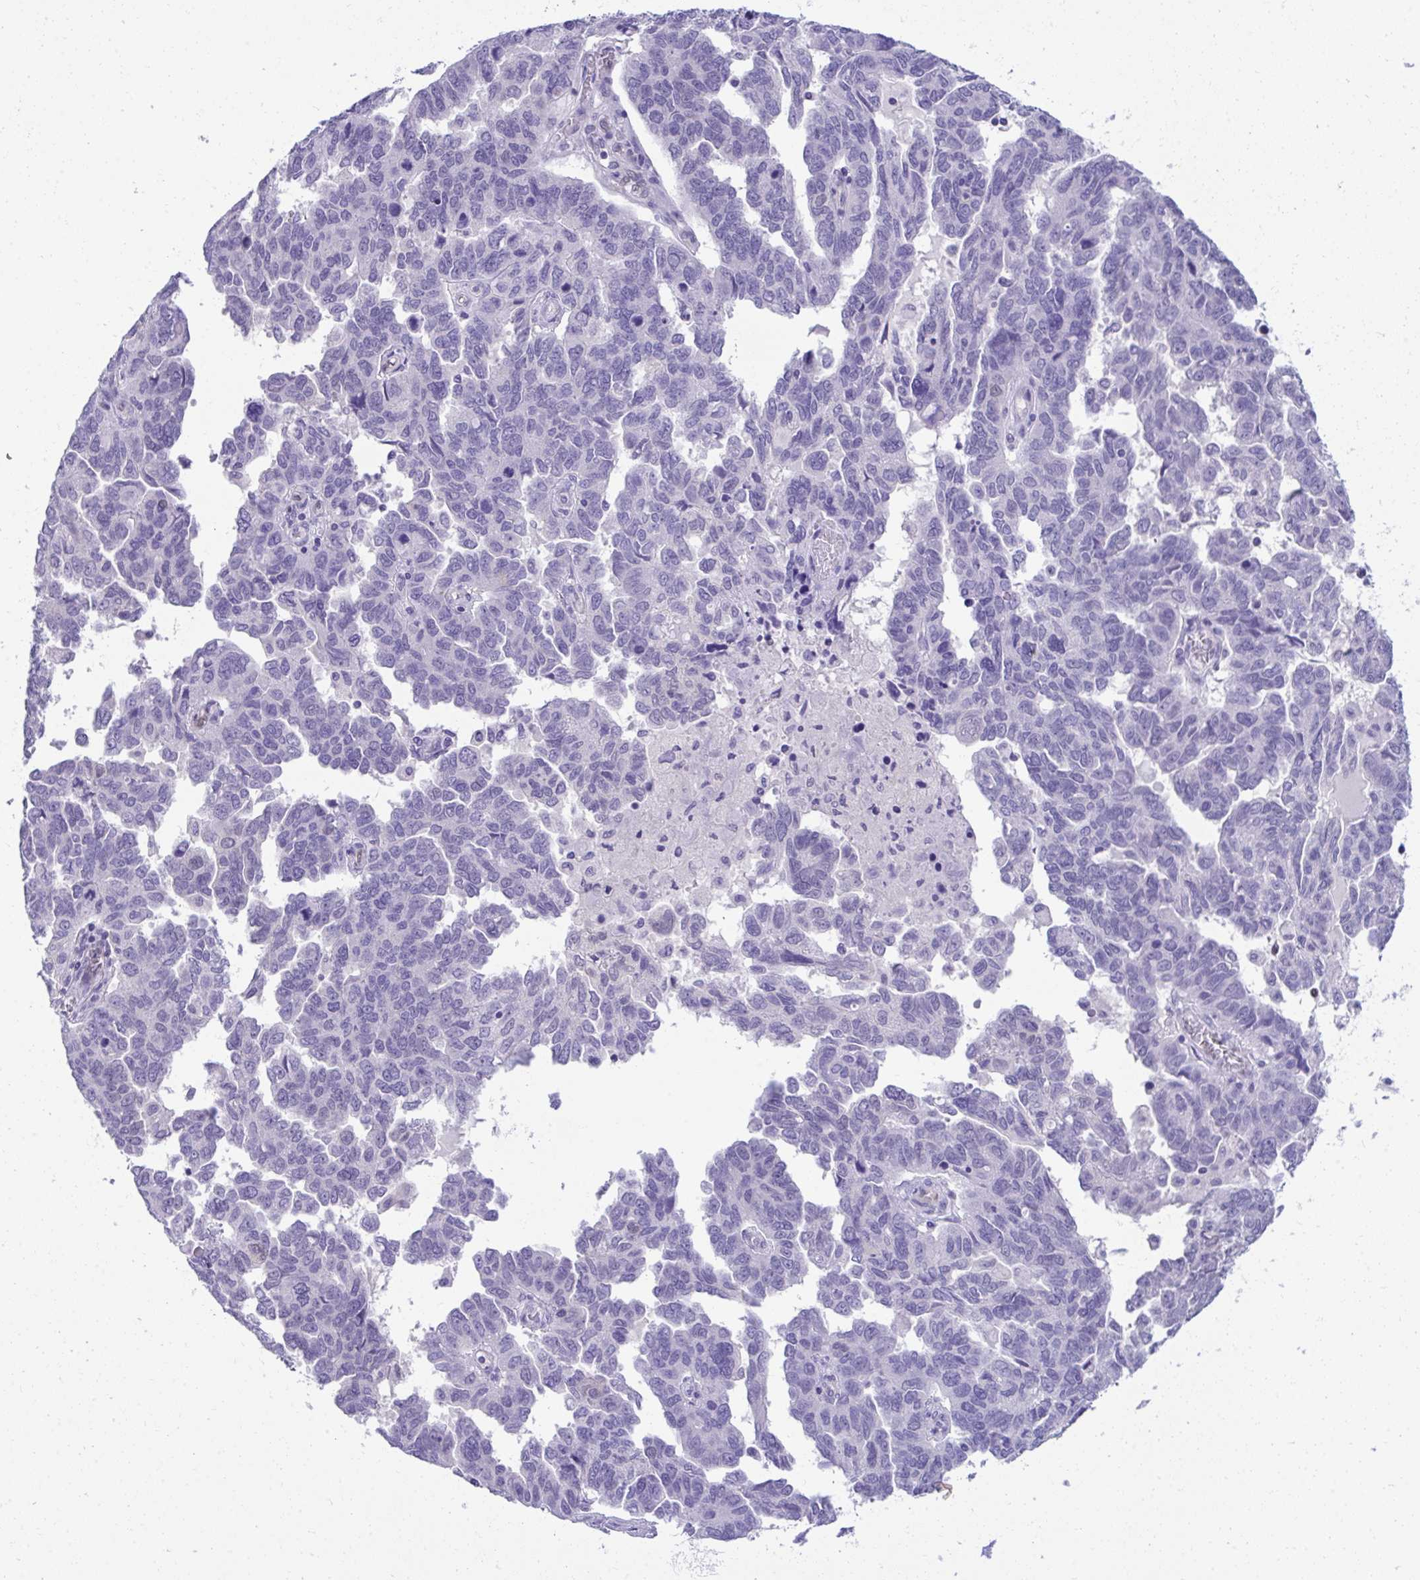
{"staining": {"intensity": "negative", "quantity": "none", "location": "none"}, "tissue": "ovarian cancer", "cell_type": "Tumor cells", "image_type": "cancer", "snomed": [{"axis": "morphology", "description": "Cystadenocarcinoma, serous, NOS"}, {"axis": "topography", "description": "Ovary"}], "caption": "DAB immunohistochemical staining of human ovarian serous cystadenocarcinoma displays no significant staining in tumor cells.", "gene": "PGM2L1", "patient": {"sex": "female", "age": 64}}